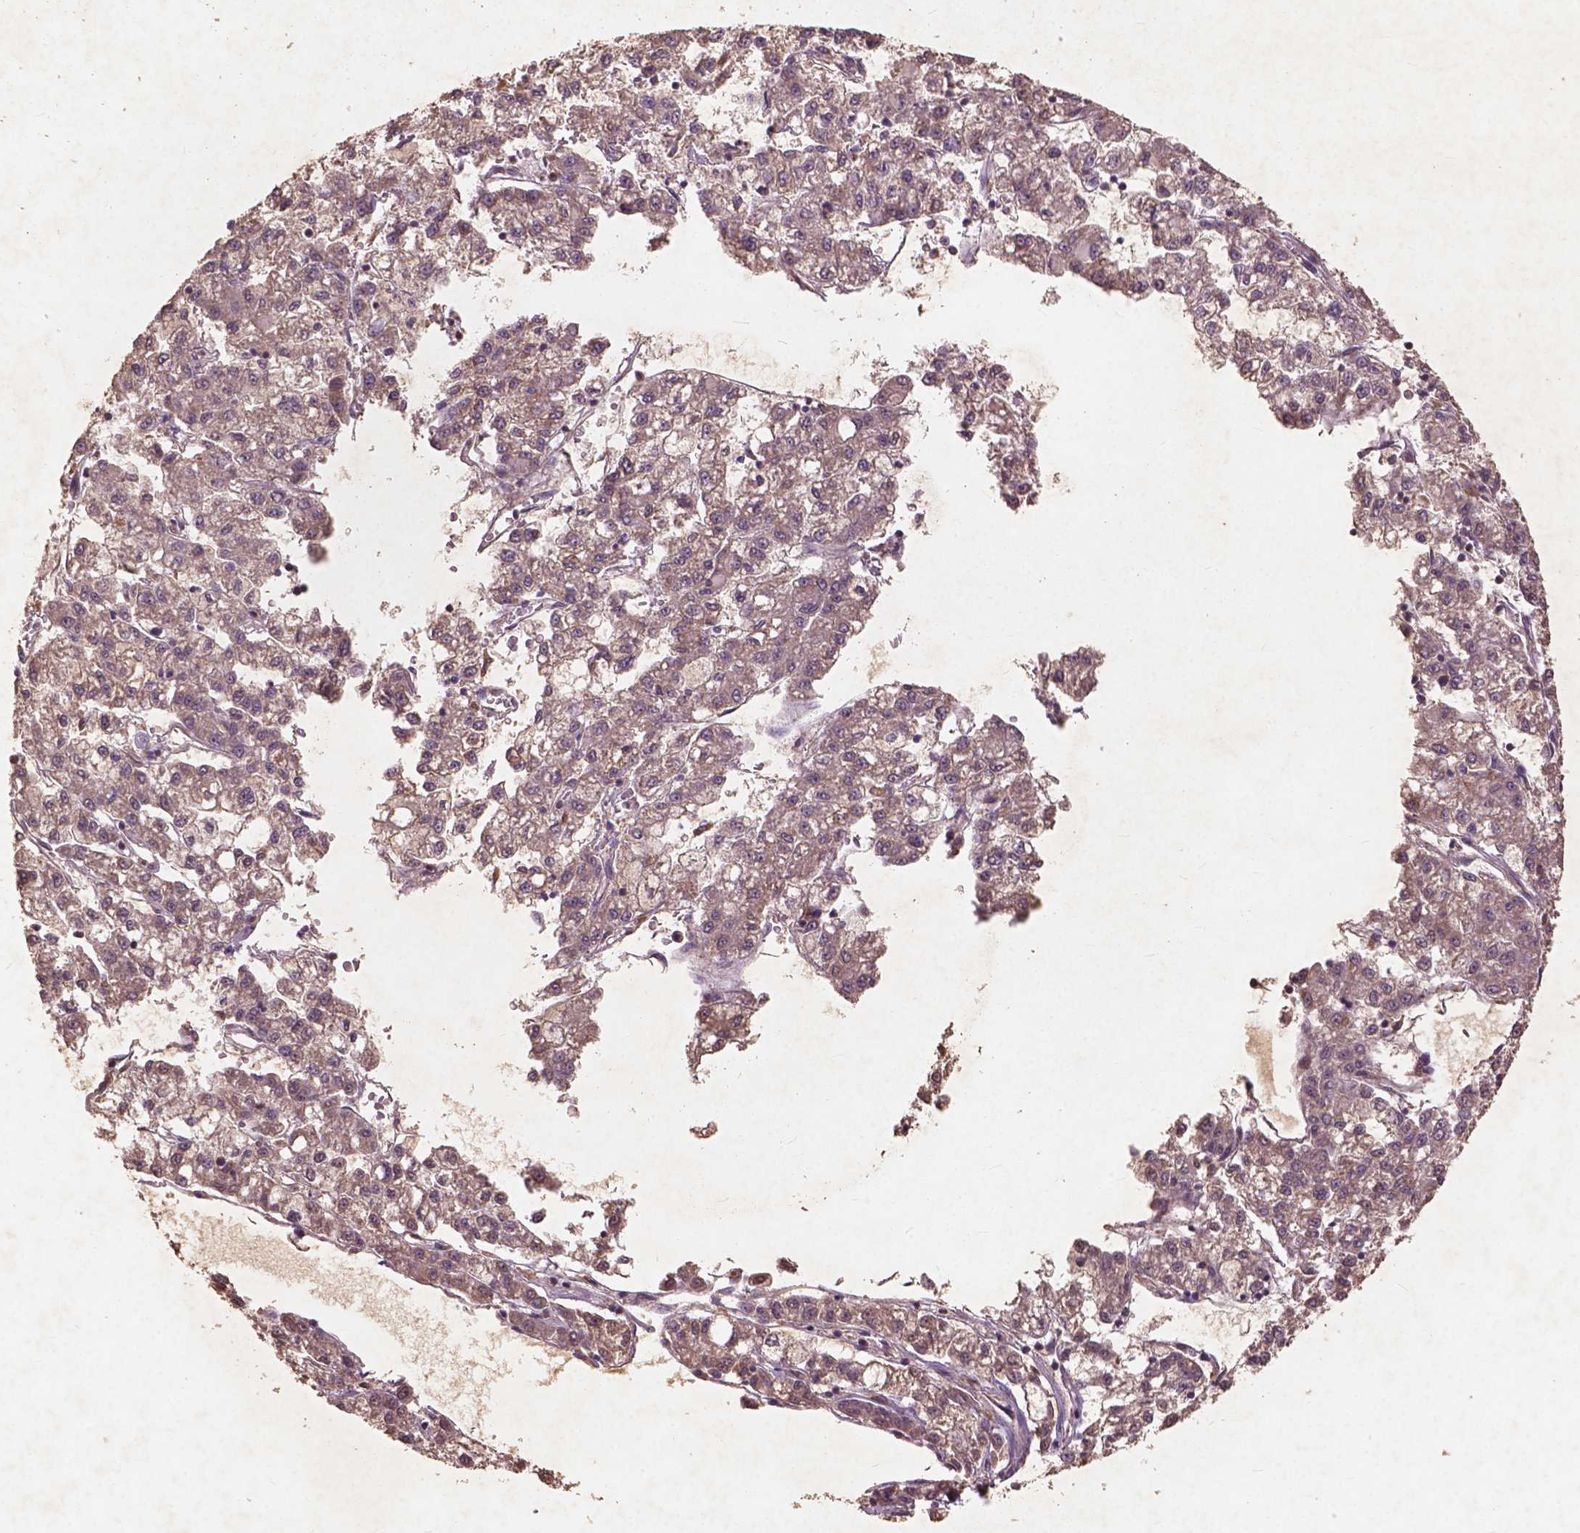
{"staining": {"intensity": "moderate", "quantity": ">75%", "location": "cytoplasmic/membranous"}, "tissue": "liver cancer", "cell_type": "Tumor cells", "image_type": "cancer", "snomed": [{"axis": "morphology", "description": "Carcinoma, Hepatocellular, NOS"}, {"axis": "topography", "description": "Liver"}], "caption": "An image of hepatocellular carcinoma (liver) stained for a protein shows moderate cytoplasmic/membranous brown staining in tumor cells.", "gene": "ST6GALNAC5", "patient": {"sex": "male", "age": 40}}